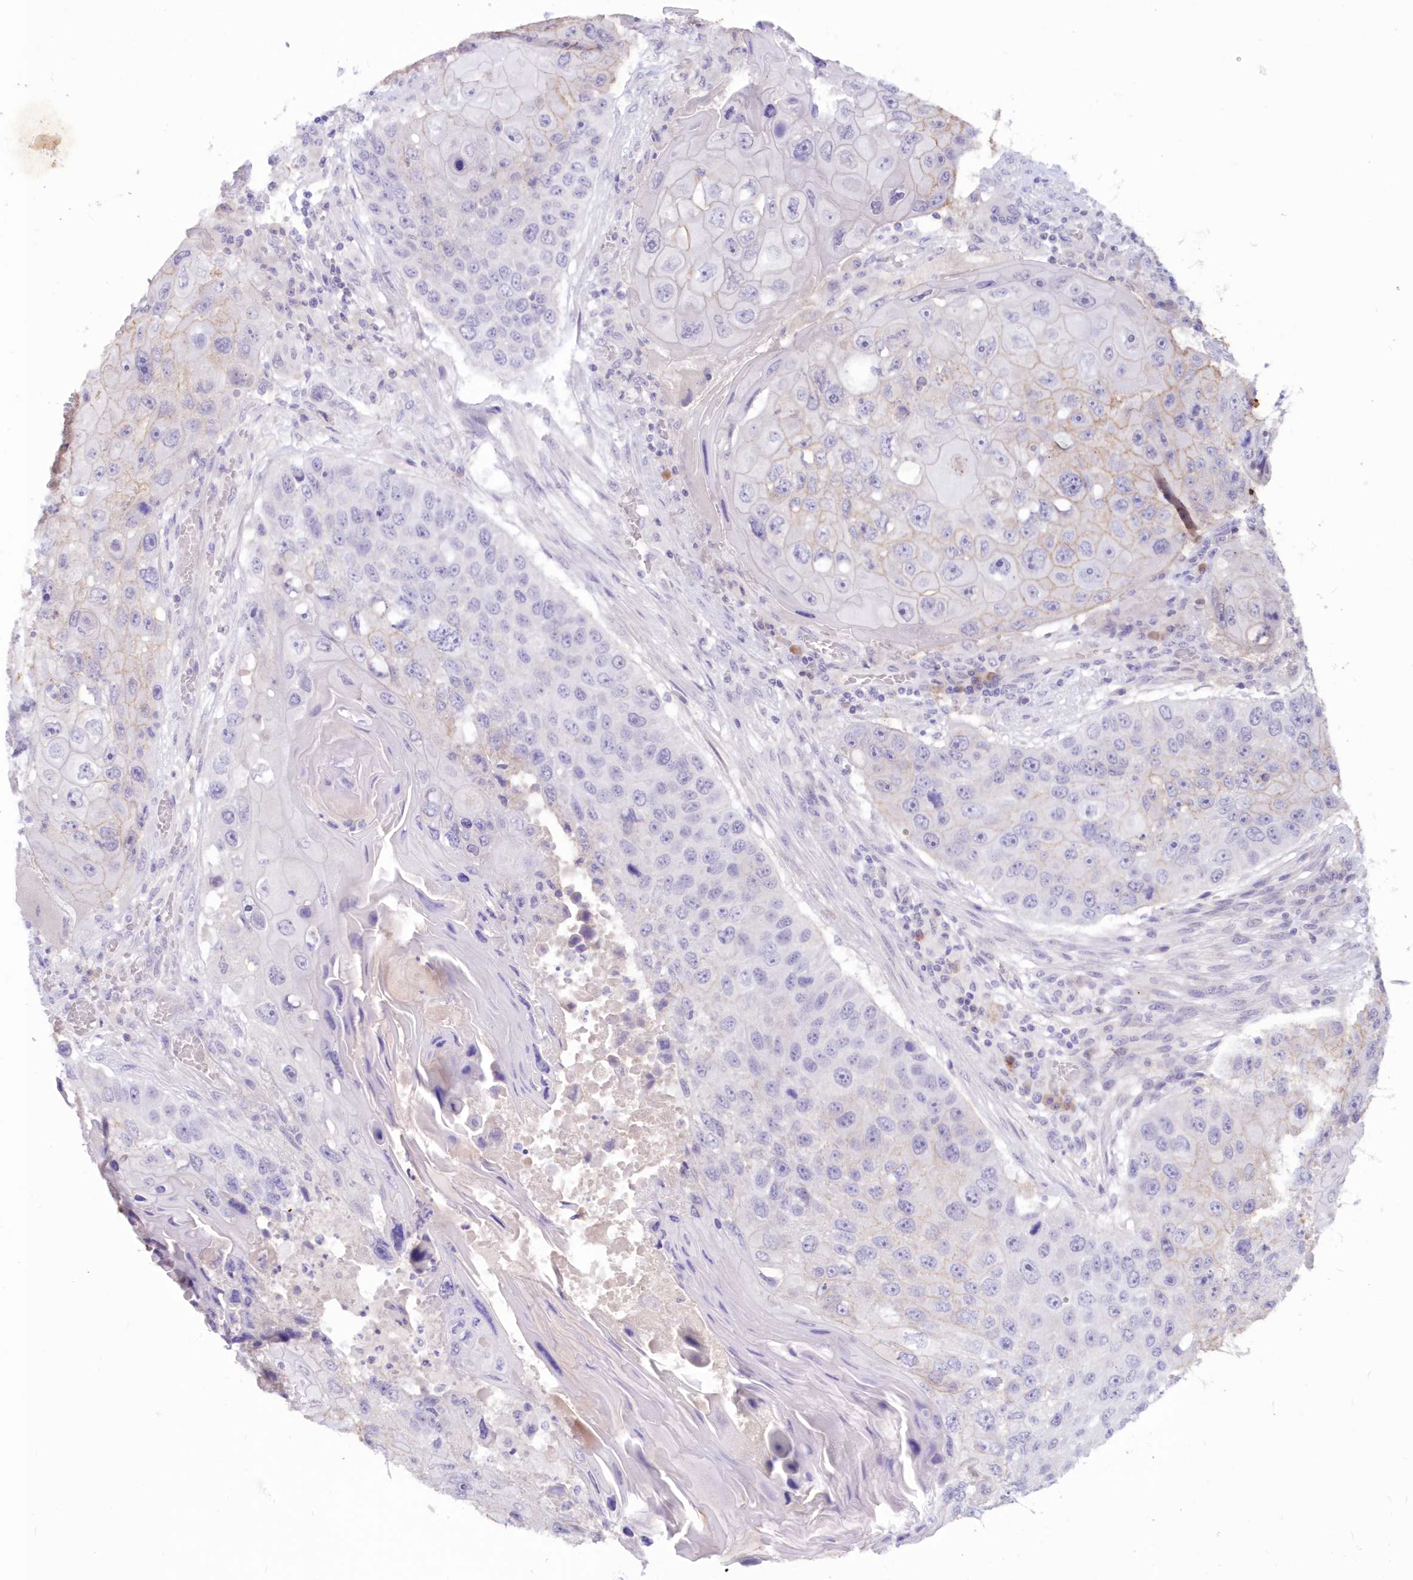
{"staining": {"intensity": "negative", "quantity": "none", "location": "none"}, "tissue": "lung cancer", "cell_type": "Tumor cells", "image_type": "cancer", "snomed": [{"axis": "morphology", "description": "Squamous cell carcinoma, NOS"}, {"axis": "topography", "description": "Lung"}], "caption": "Protein analysis of squamous cell carcinoma (lung) exhibits no significant expression in tumor cells. (IHC, brightfield microscopy, high magnification).", "gene": "SNED1", "patient": {"sex": "male", "age": 61}}